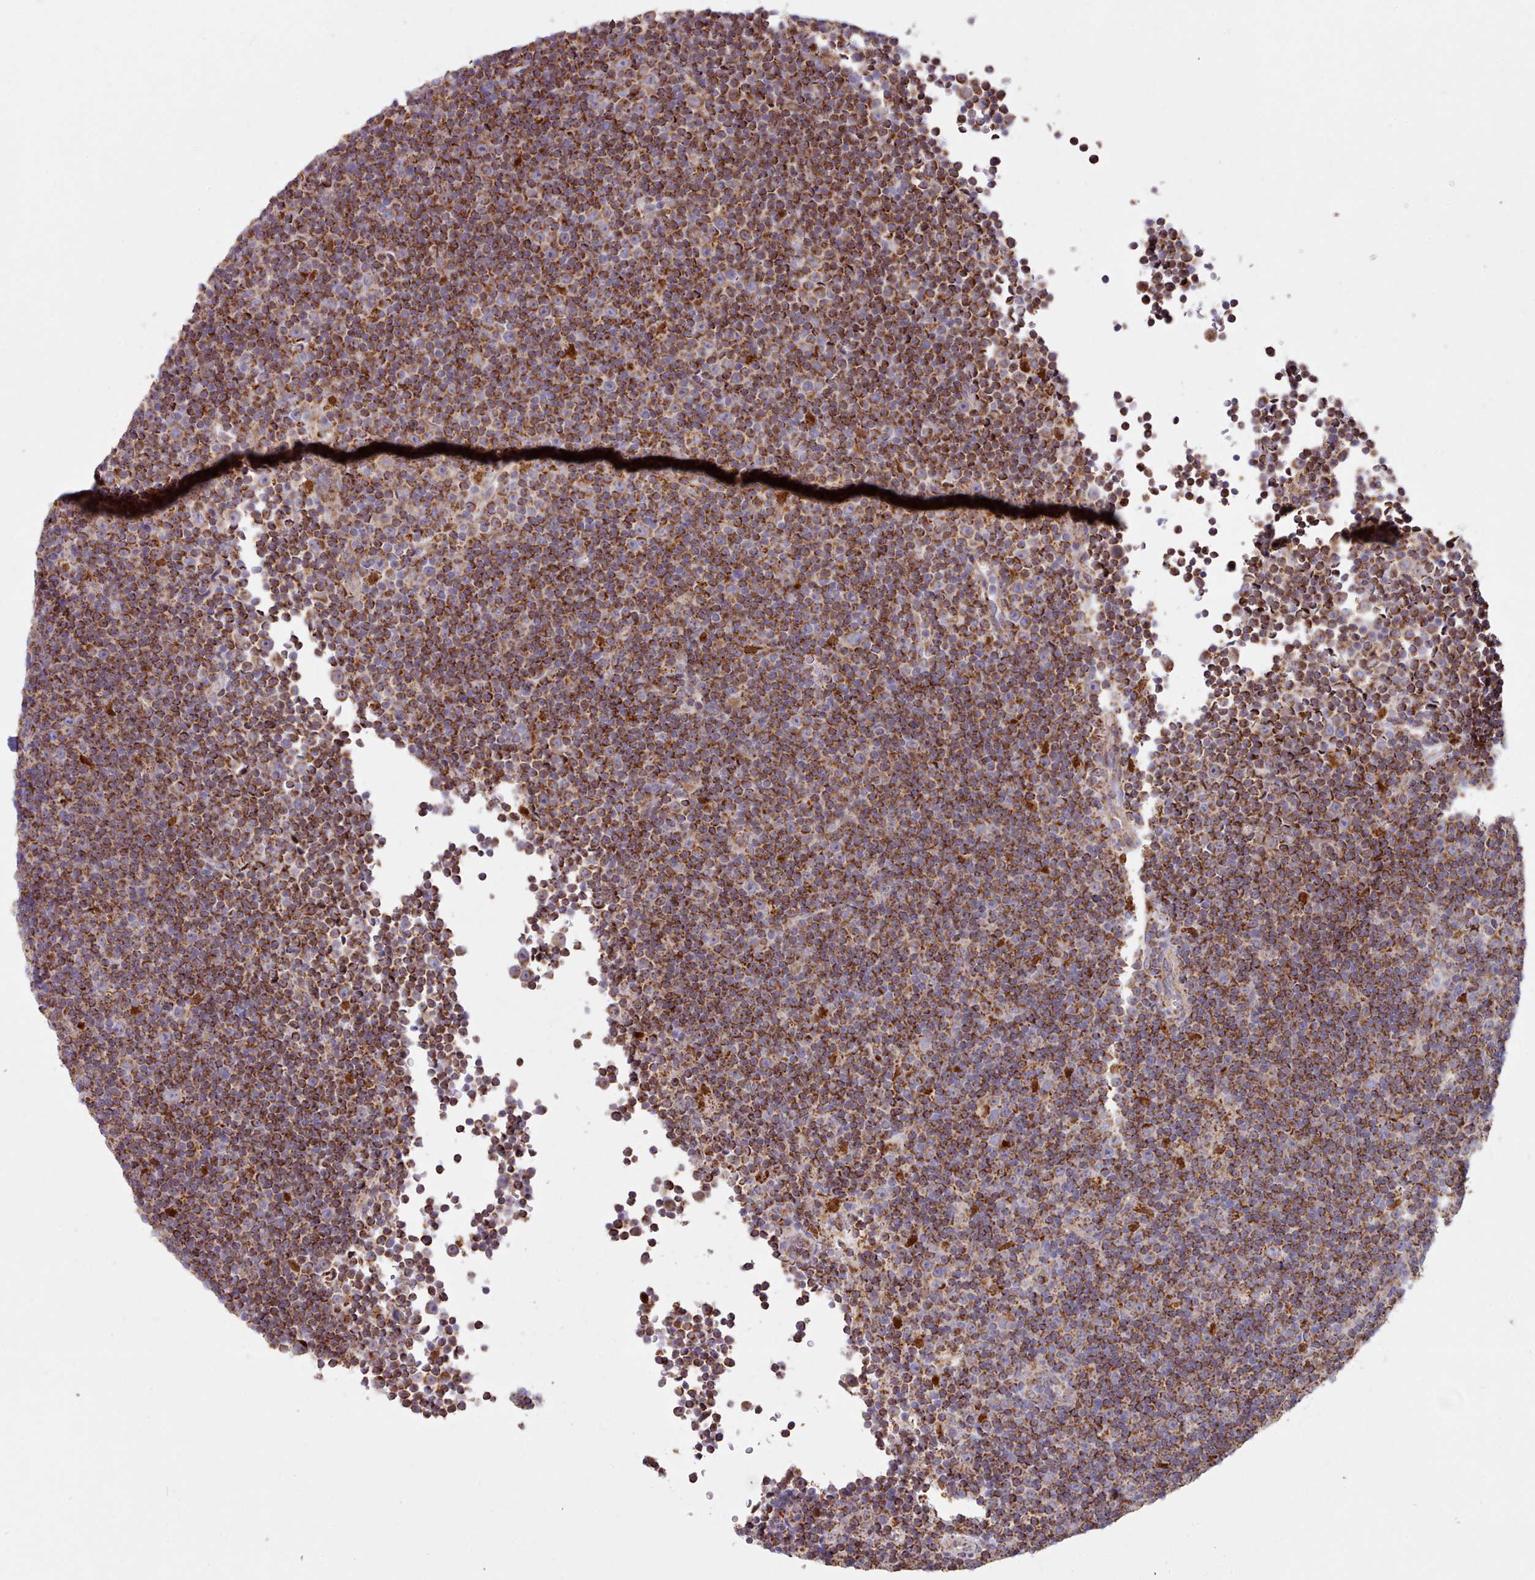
{"staining": {"intensity": "strong", "quantity": ">75%", "location": "cytoplasmic/membranous"}, "tissue": "lymphoma", "cell_type": "Tumor cells", "image_type": "cancer", "snomed": [{"axis": "morphology", "description": "Malignant lymphoma, non-Hodgkin's type, Low grade"}, {"axis": "topography", "description": "Lymph node"}], "caption": "Protein expression analysis of human low-grade malignant lymphoma, non-Hodgkin's type reveals strong cytoplasmic/membranous staining in about >75% of tumor cells.", "gene": "HSDL2", "patient": {"sex": "female", "age": 67}}